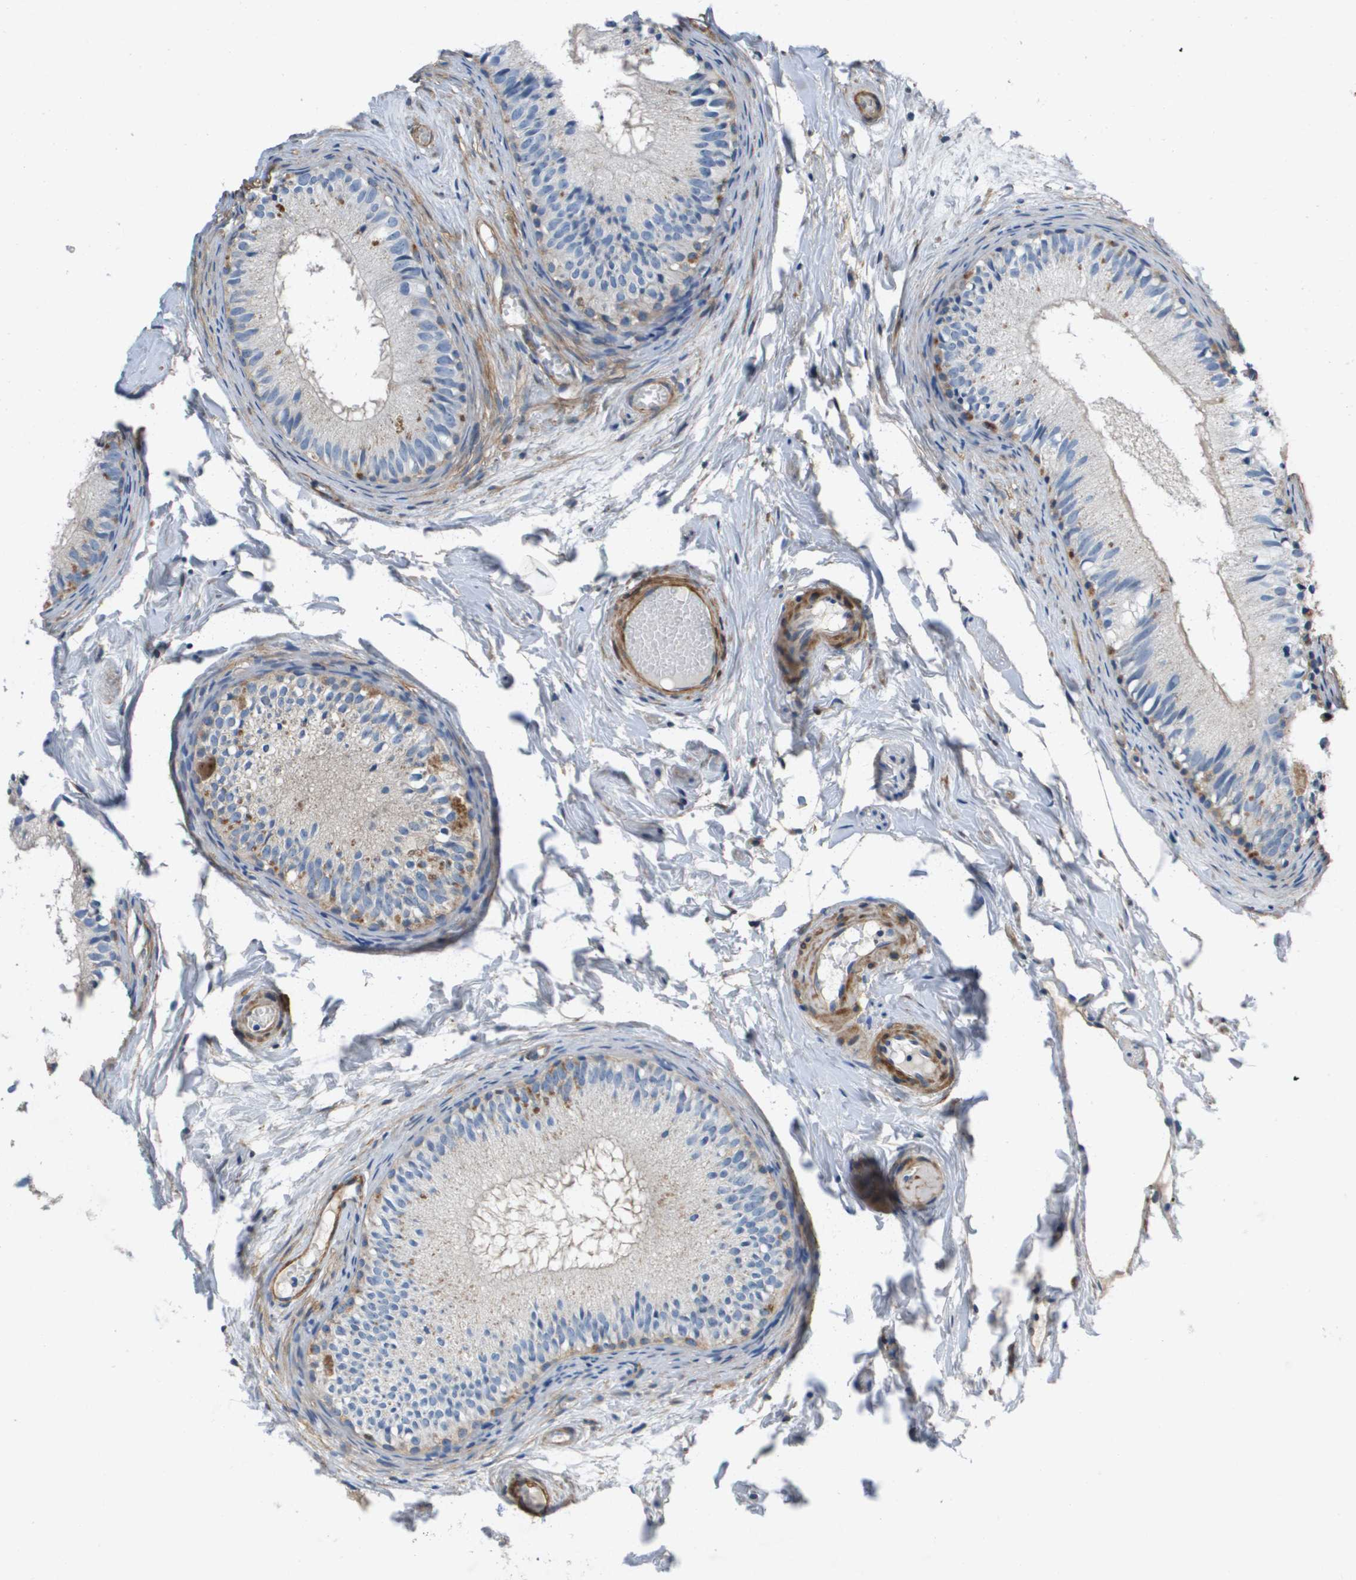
{"staining": {"intensity": "weak", "quantity": "<25%", "location": "cytoplasmic/membranous"}, "tissue": "epididymis", "cell_type": "Glandular cells", "image_type": "normal", "snomed": [{"axis": "morphology", "description": "Normal tissue, NOS"}, {"axis": "topography", "description": "Epididymis"}], "caption": "Glandular cells are negative for protein expression in benign human epididymis. The staining is performed using DAB (3,3'-diaminobenzidine) brown chromogen with nuclei counter-stained in using hematoxylin.", "gene": "LPP", "patient": {"sex": "male", "age": 46}}